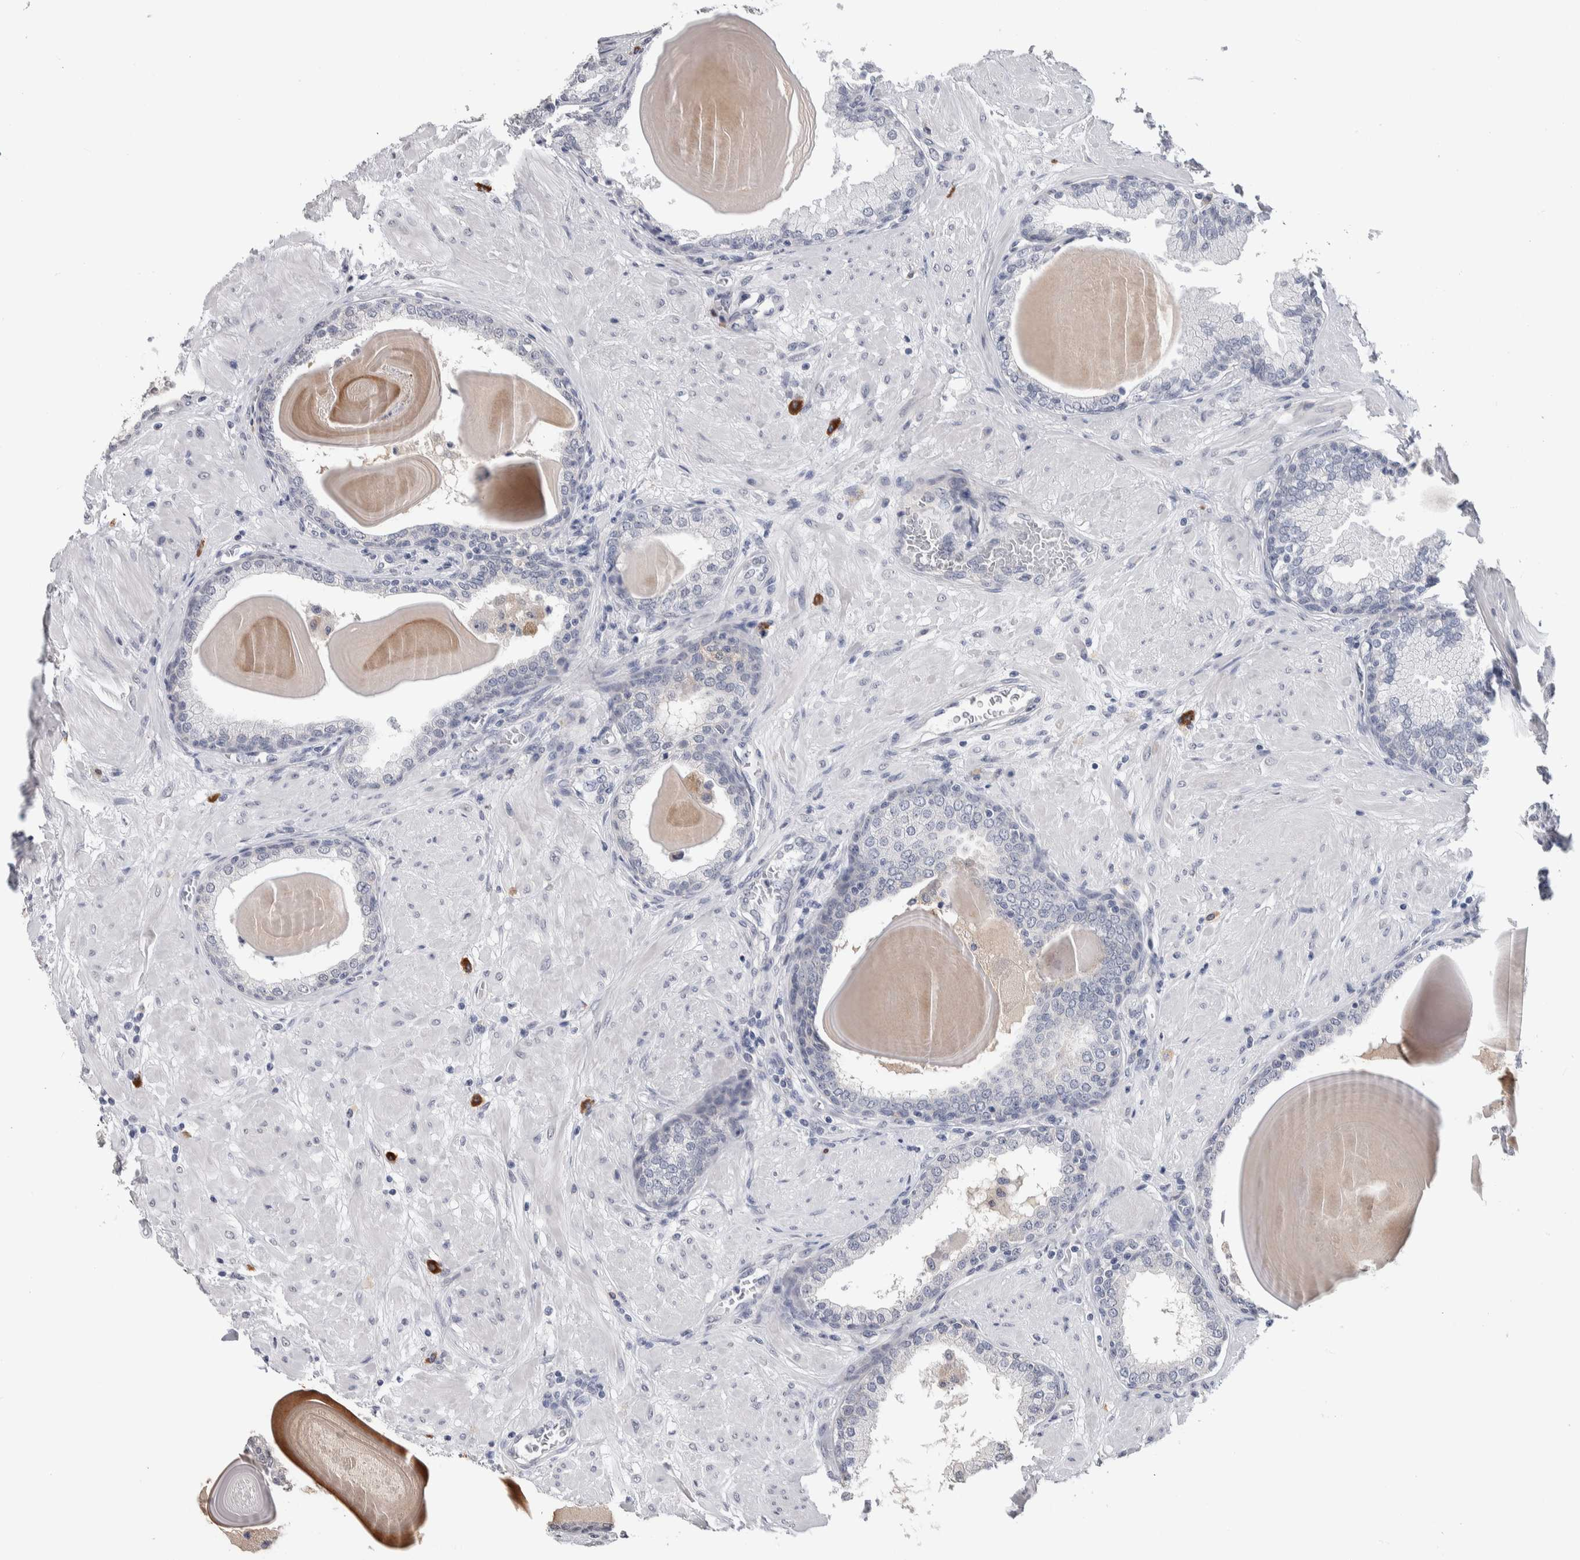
{"staining": {"intensity": "negative", "quantity": "none", "location": "none"}, "tissue": "prostate", "cell_type": "Glandular cells", "image_type": "normal", "snomed": [{"axis": "morphology", "description": "Normal tissue, NOS"}, {"axis": "topography", "description": "Prostate"}], "caption": "This is an IHC image of unremarkable human prostate. There is no positivity in glandular cells.", "gene": "TMEM102", "patient": {"sex": "male", "age": 51}}